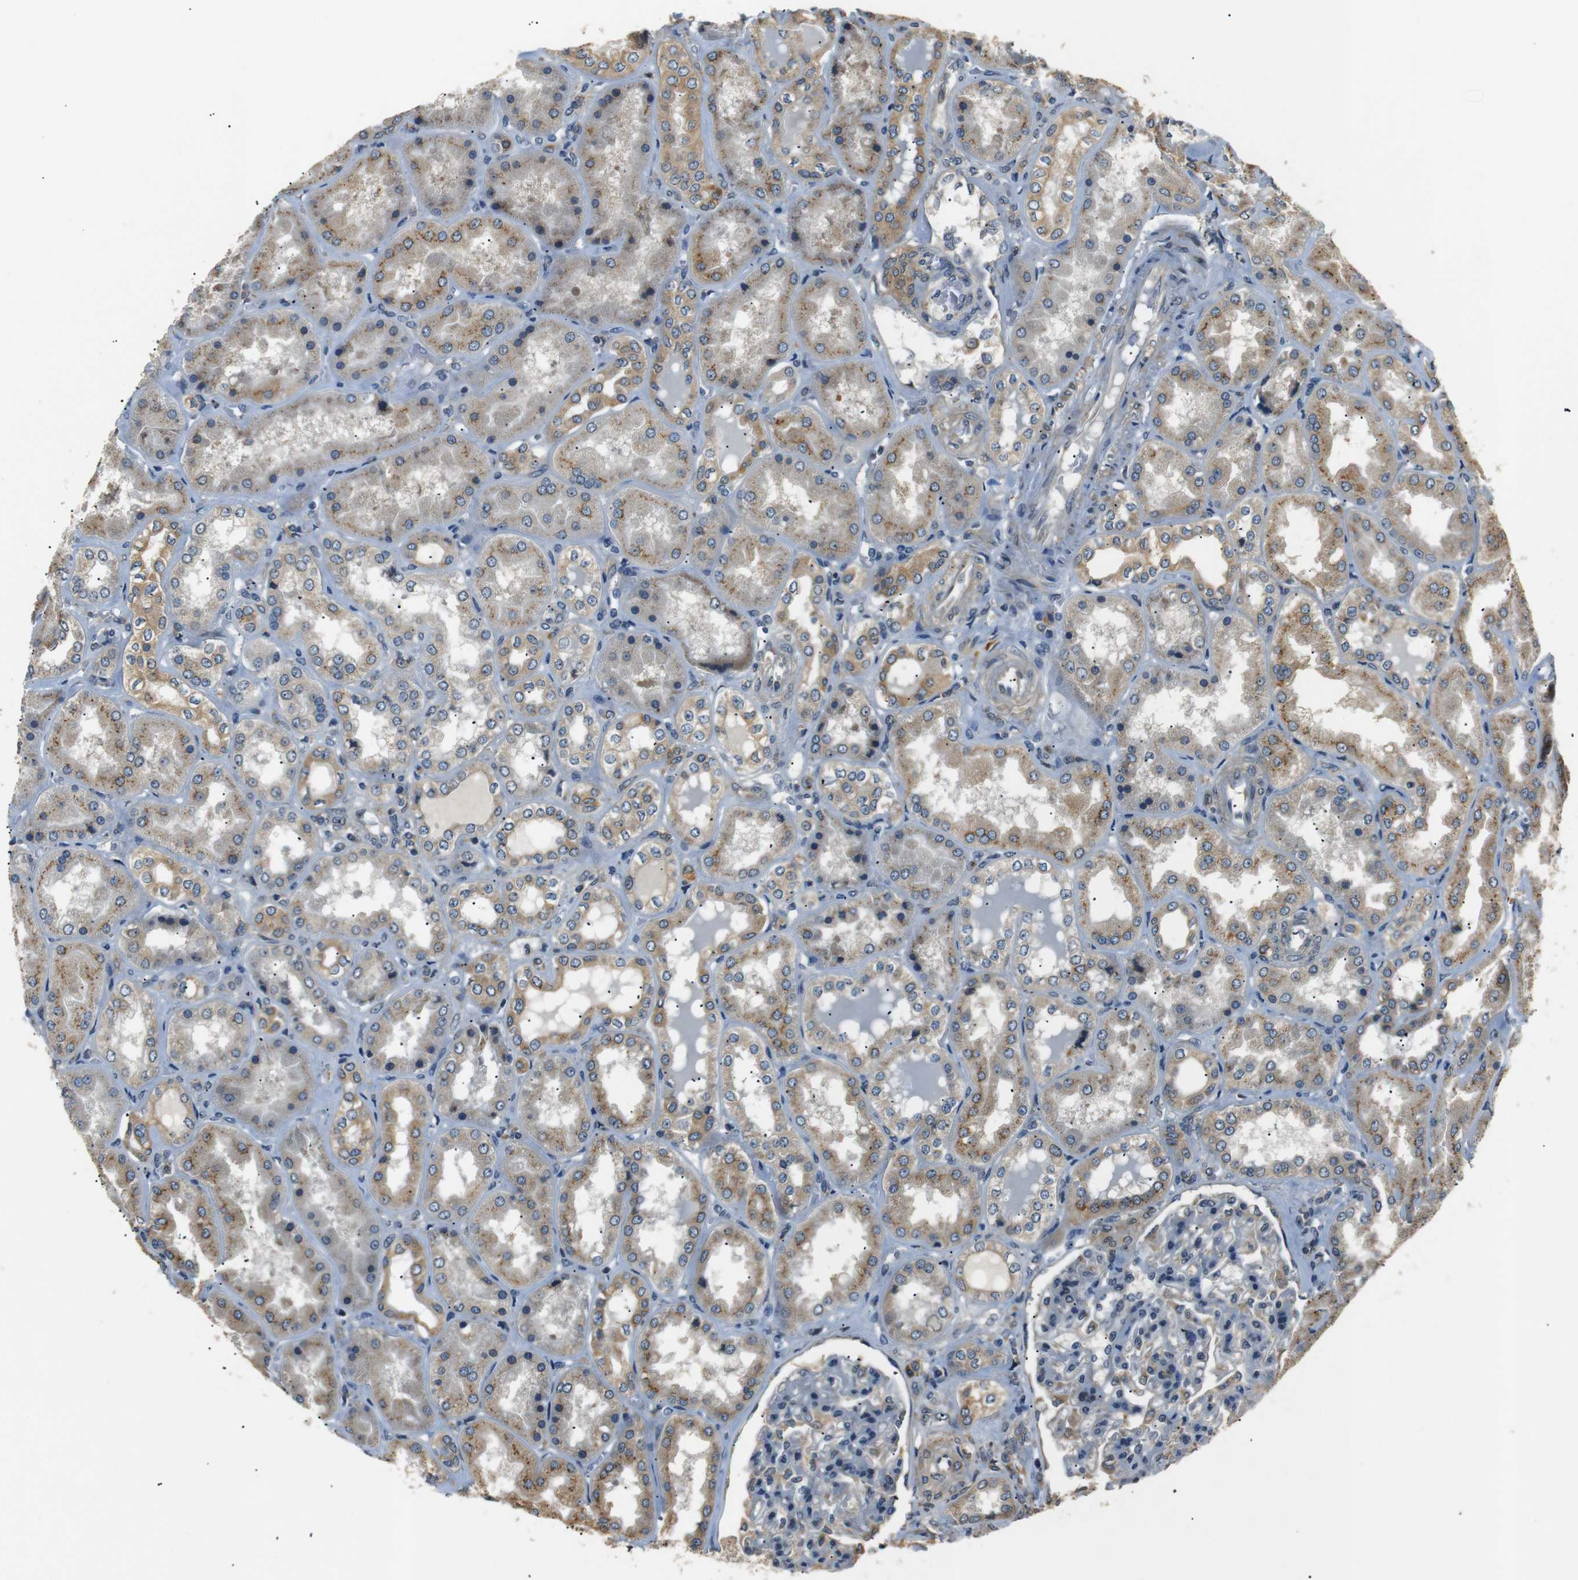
{"staining": {"intensity": "moderate", "quantity": "<25%", "location": "cytoplasmic/membranous"}, "tissue": "kidney", "cell_type": "Cells in glomeruli", "image_type": "normal", "snomed": [{"axis": "morphology", "description": "Normal tissue, NOS"}, {"axis": "topography", "description": "Kidney"}], "caption": "Protein staining shows moderate cytoplasmic/membranous expression in about <25% of cells in glomeruli in normal kidney.", "gene": "TMED2", "patient": {"sex": "female", "age": 56}}